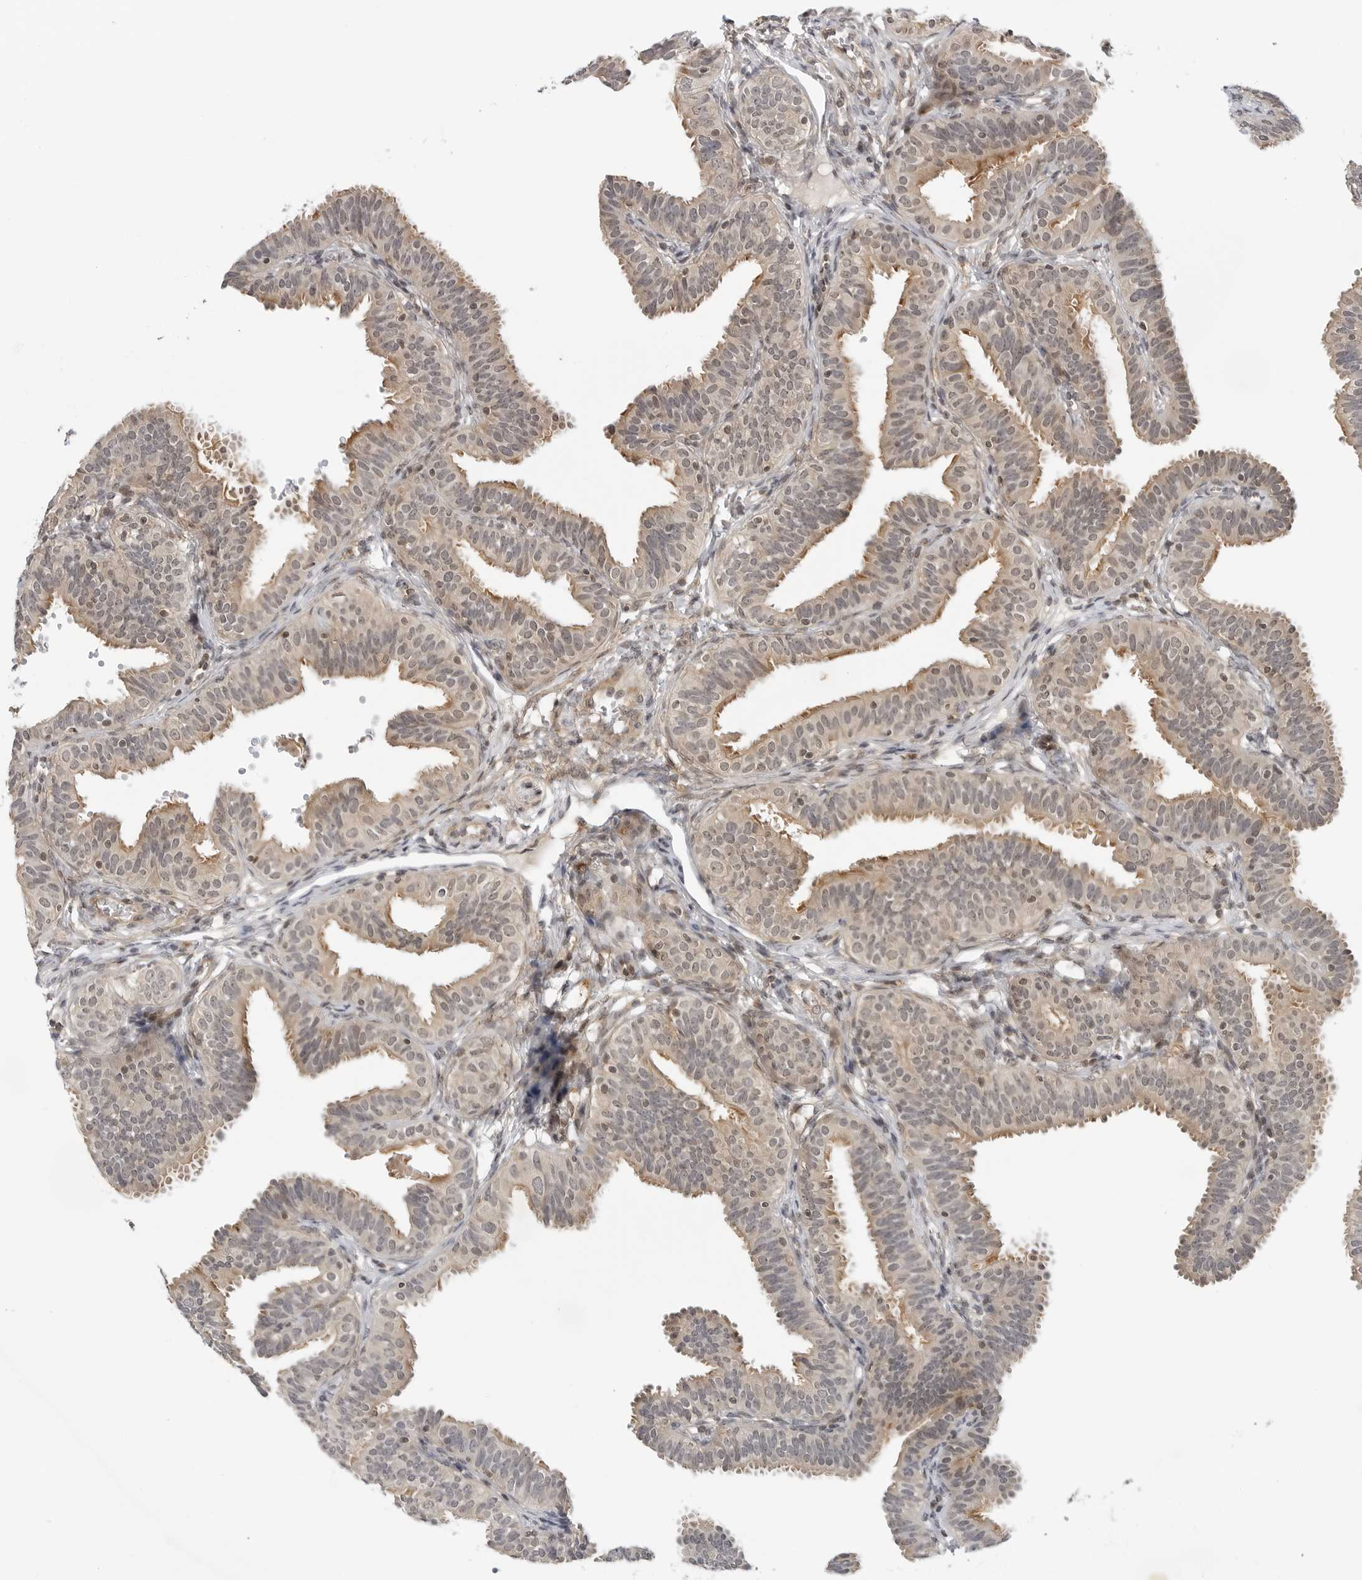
{"staining": {"intensity": "weak", "quantity": ">75%", "location": "cytoplasmic/membranous"}, "tissue": "fallopian tube", "cell_type": "Glandular cells", "image_type": "normal", "snomed": [{"axis": "morphology", "description": "Normal tissue, NOS"}, {"axis": "topography", "description": "Fallopian tube"}], "caption": "Protein expression analysis of normal fallopian tube displays weak cytoplasmic/membranous staining in about >75% of glandular cells.", "gene": "MAP2K5", "patient": {"sex": "female", "age": 35}}